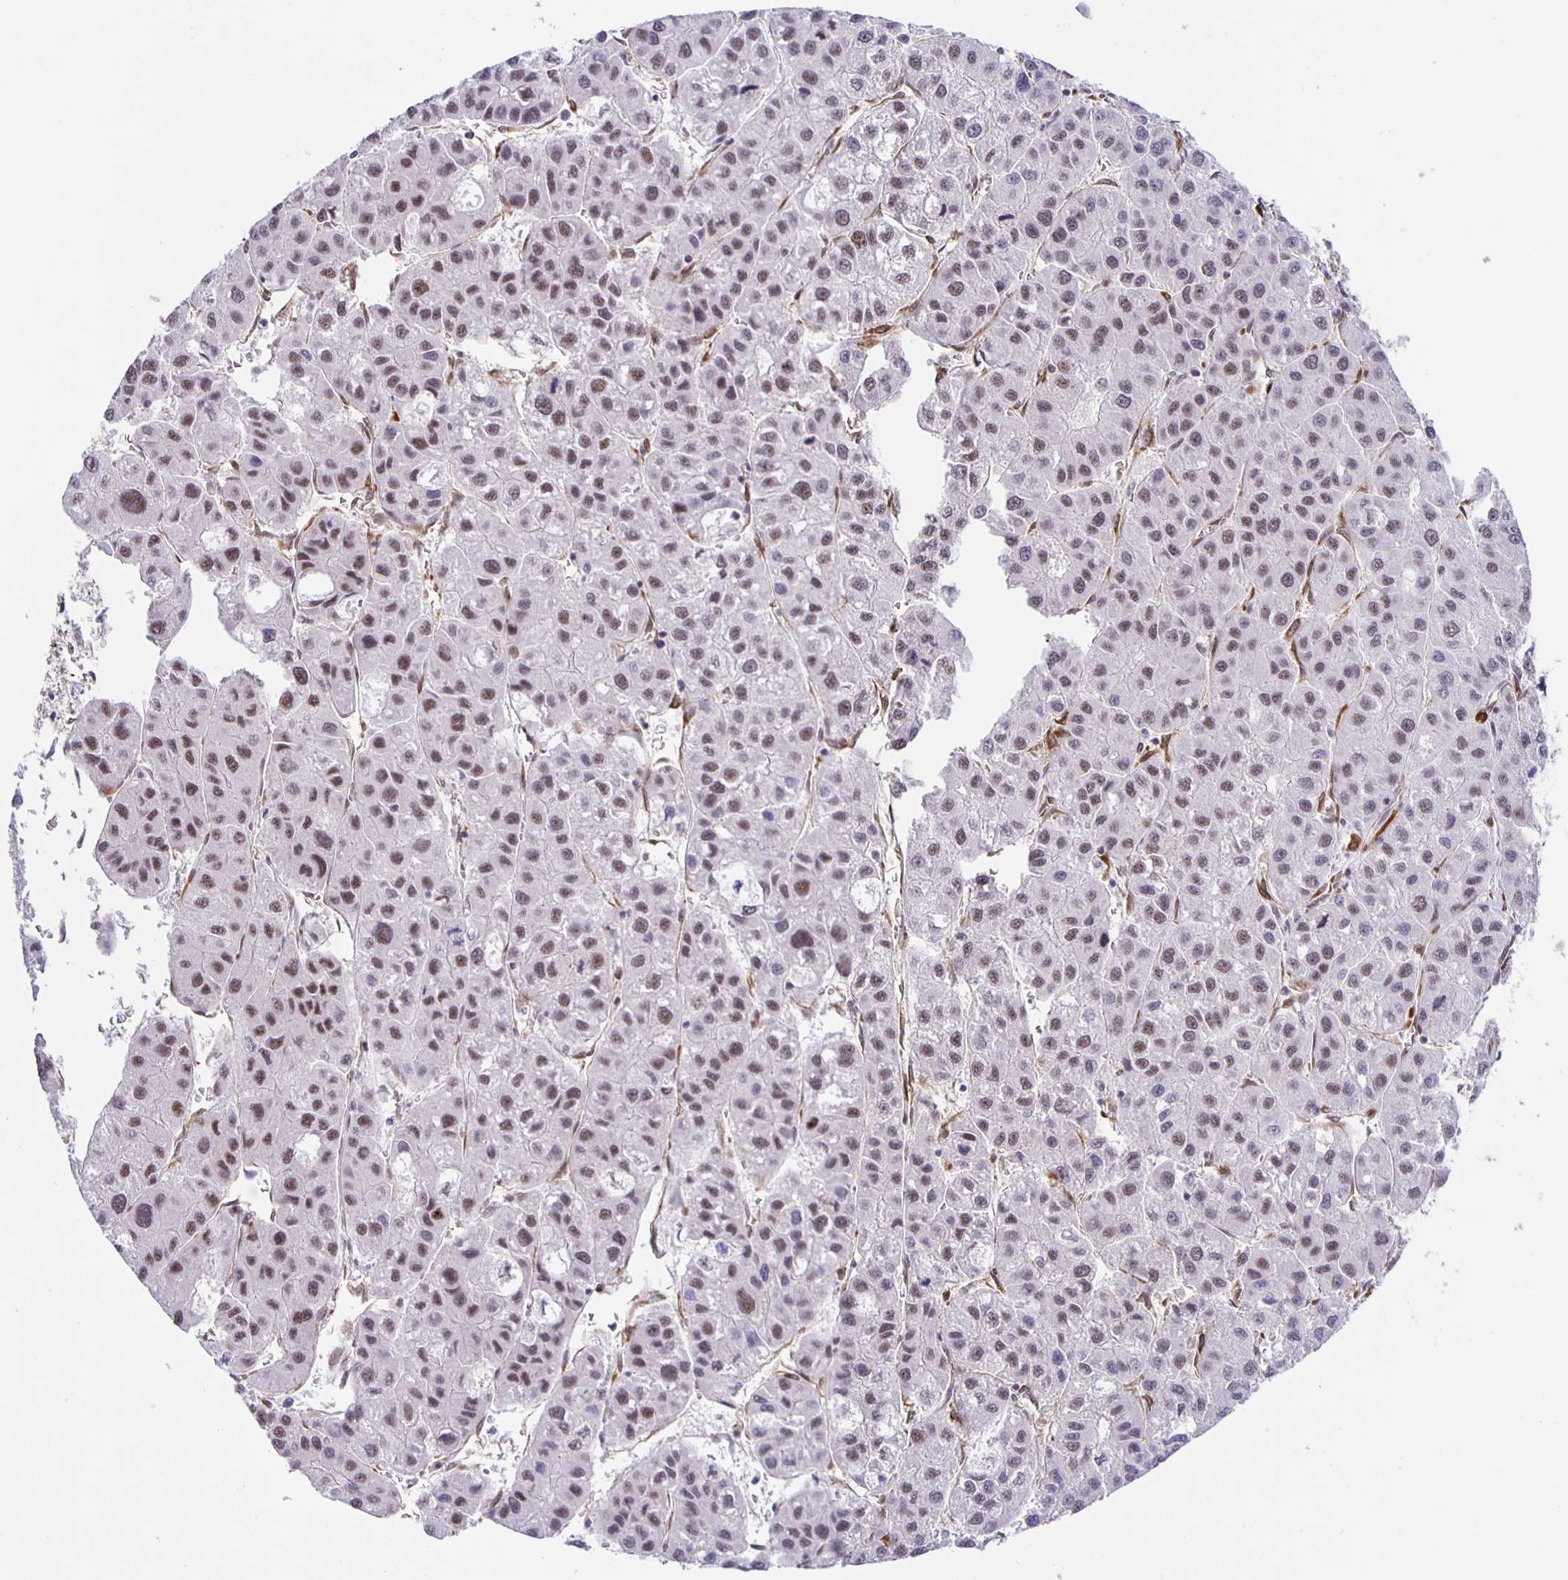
{"staining": {"intensity": "moderate", "quantity": ">75%", "location": "nuclear"}, "tissue": "liver cancer", "cell_type": "Tumor cells", "image_type": "cancer", "snomed": [{"axis": "morphology", "description": "Carcinoma, Hepatocellular, NOS"}, {"axis": "topography", "description": "Liver"}], "caption": "This histopathology image exhibits immunohistochemistry staining of liver cancer, with medium moderate nuclear positivity in about >75% of tumor cells.", "gene": "ZRANB2", "patient": {"sex": "male", "age": 73}}